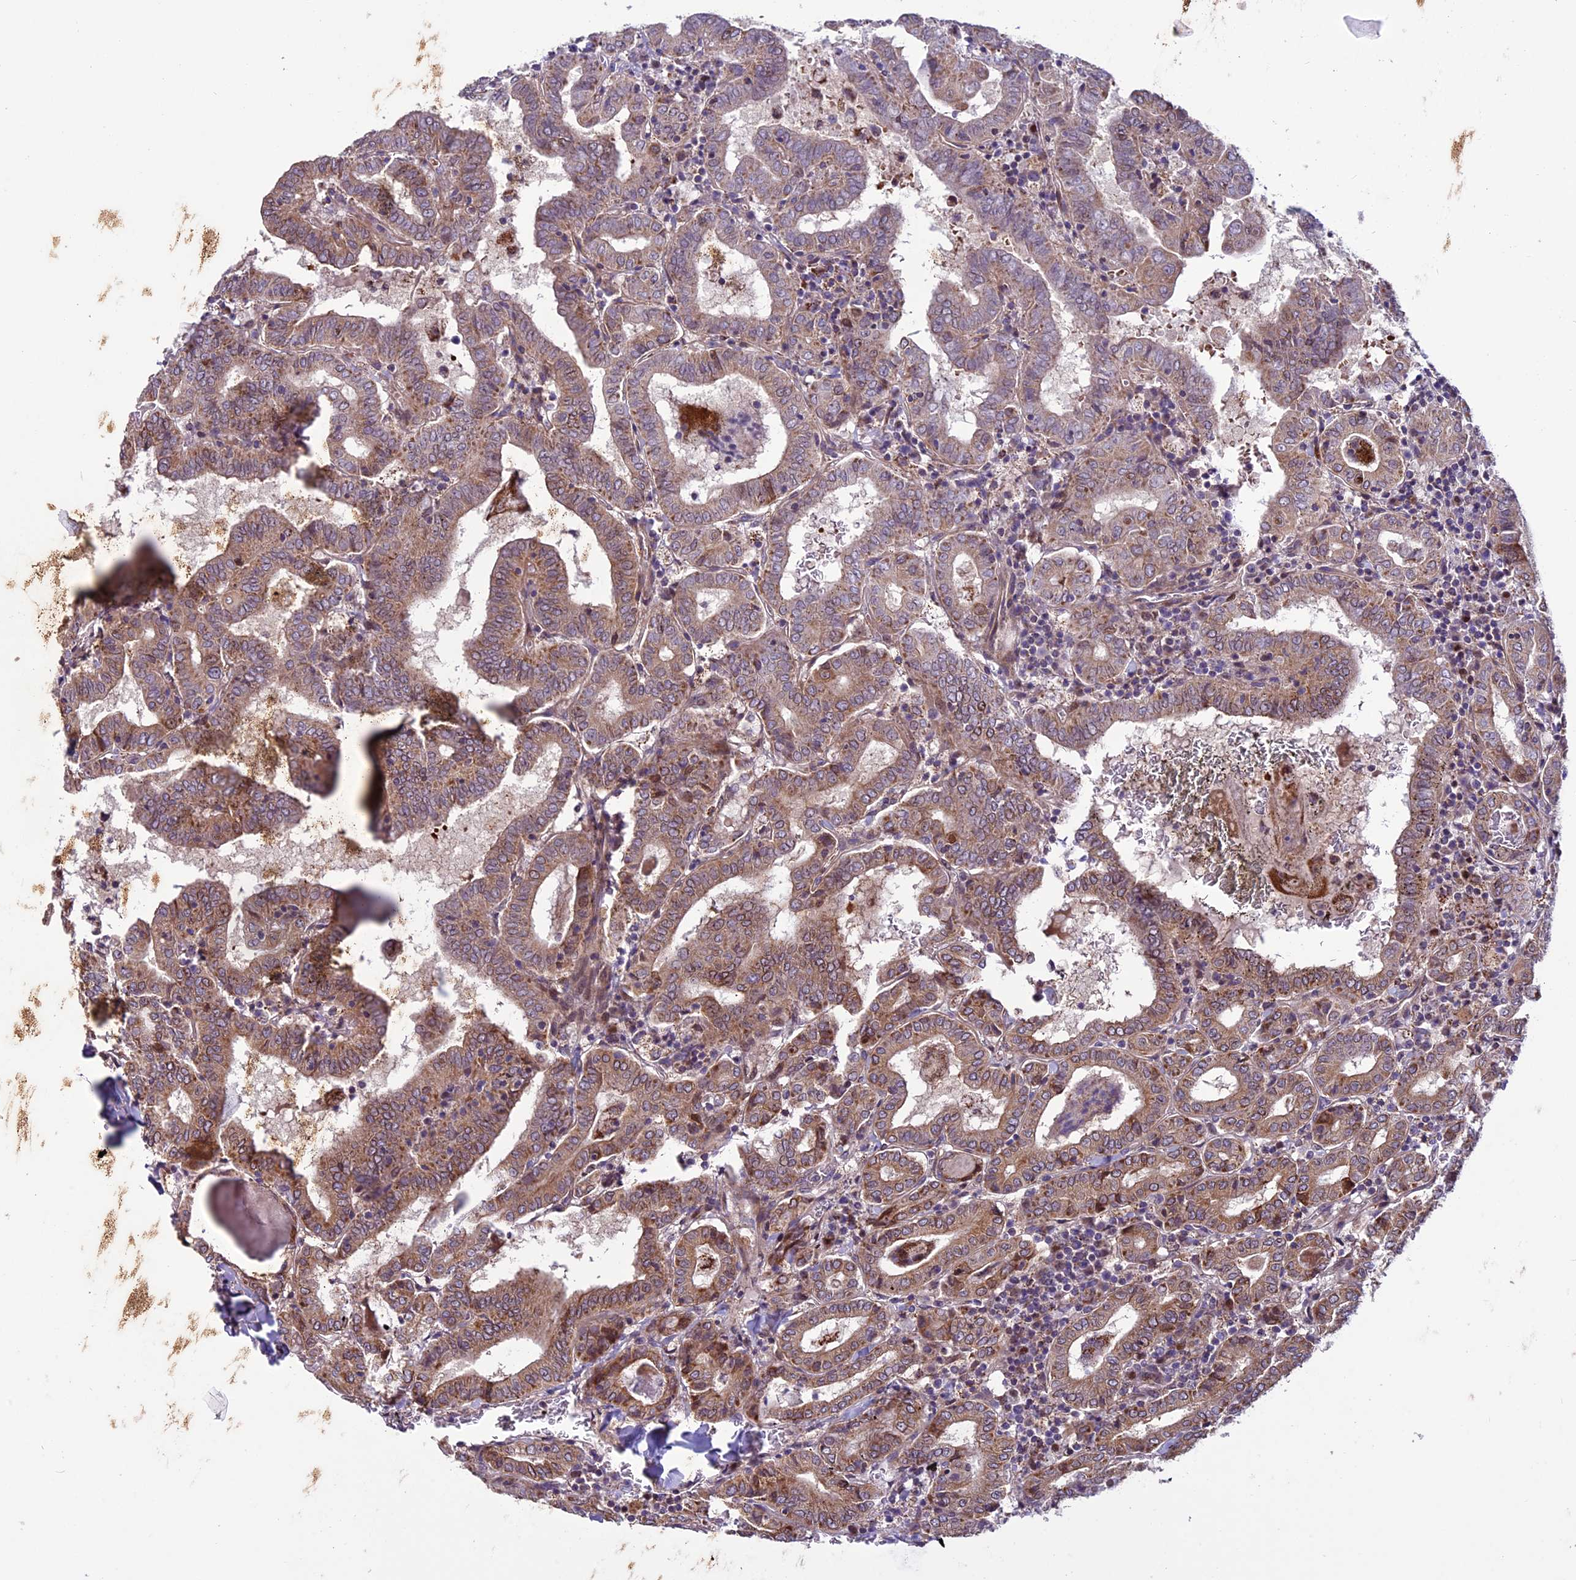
{"staining": {"intensity": "moderate", "quantity": "25%-75%", "location": "cytoplasmic/membranous"}, "tissue": "thyroid cancer", "cell_type": "Tumor cells", "image_type": "cancer", "snomed": [{"axis": "morphology", "description": "Papillary adenocarcinoma, NOS"}, {"axis": "topography", "description": "Thyroid gland"}], "caption": "High-power microscopy captured an IHC photomicrograph of thyroid cancer (papillary adenocarcinoma), revealing moderate cytoplasmic/membranous positivity in approximately 25%-75% of tumor cells.", "gene": "MIEF2", "patient": {"sex": "female", "age": 72}}